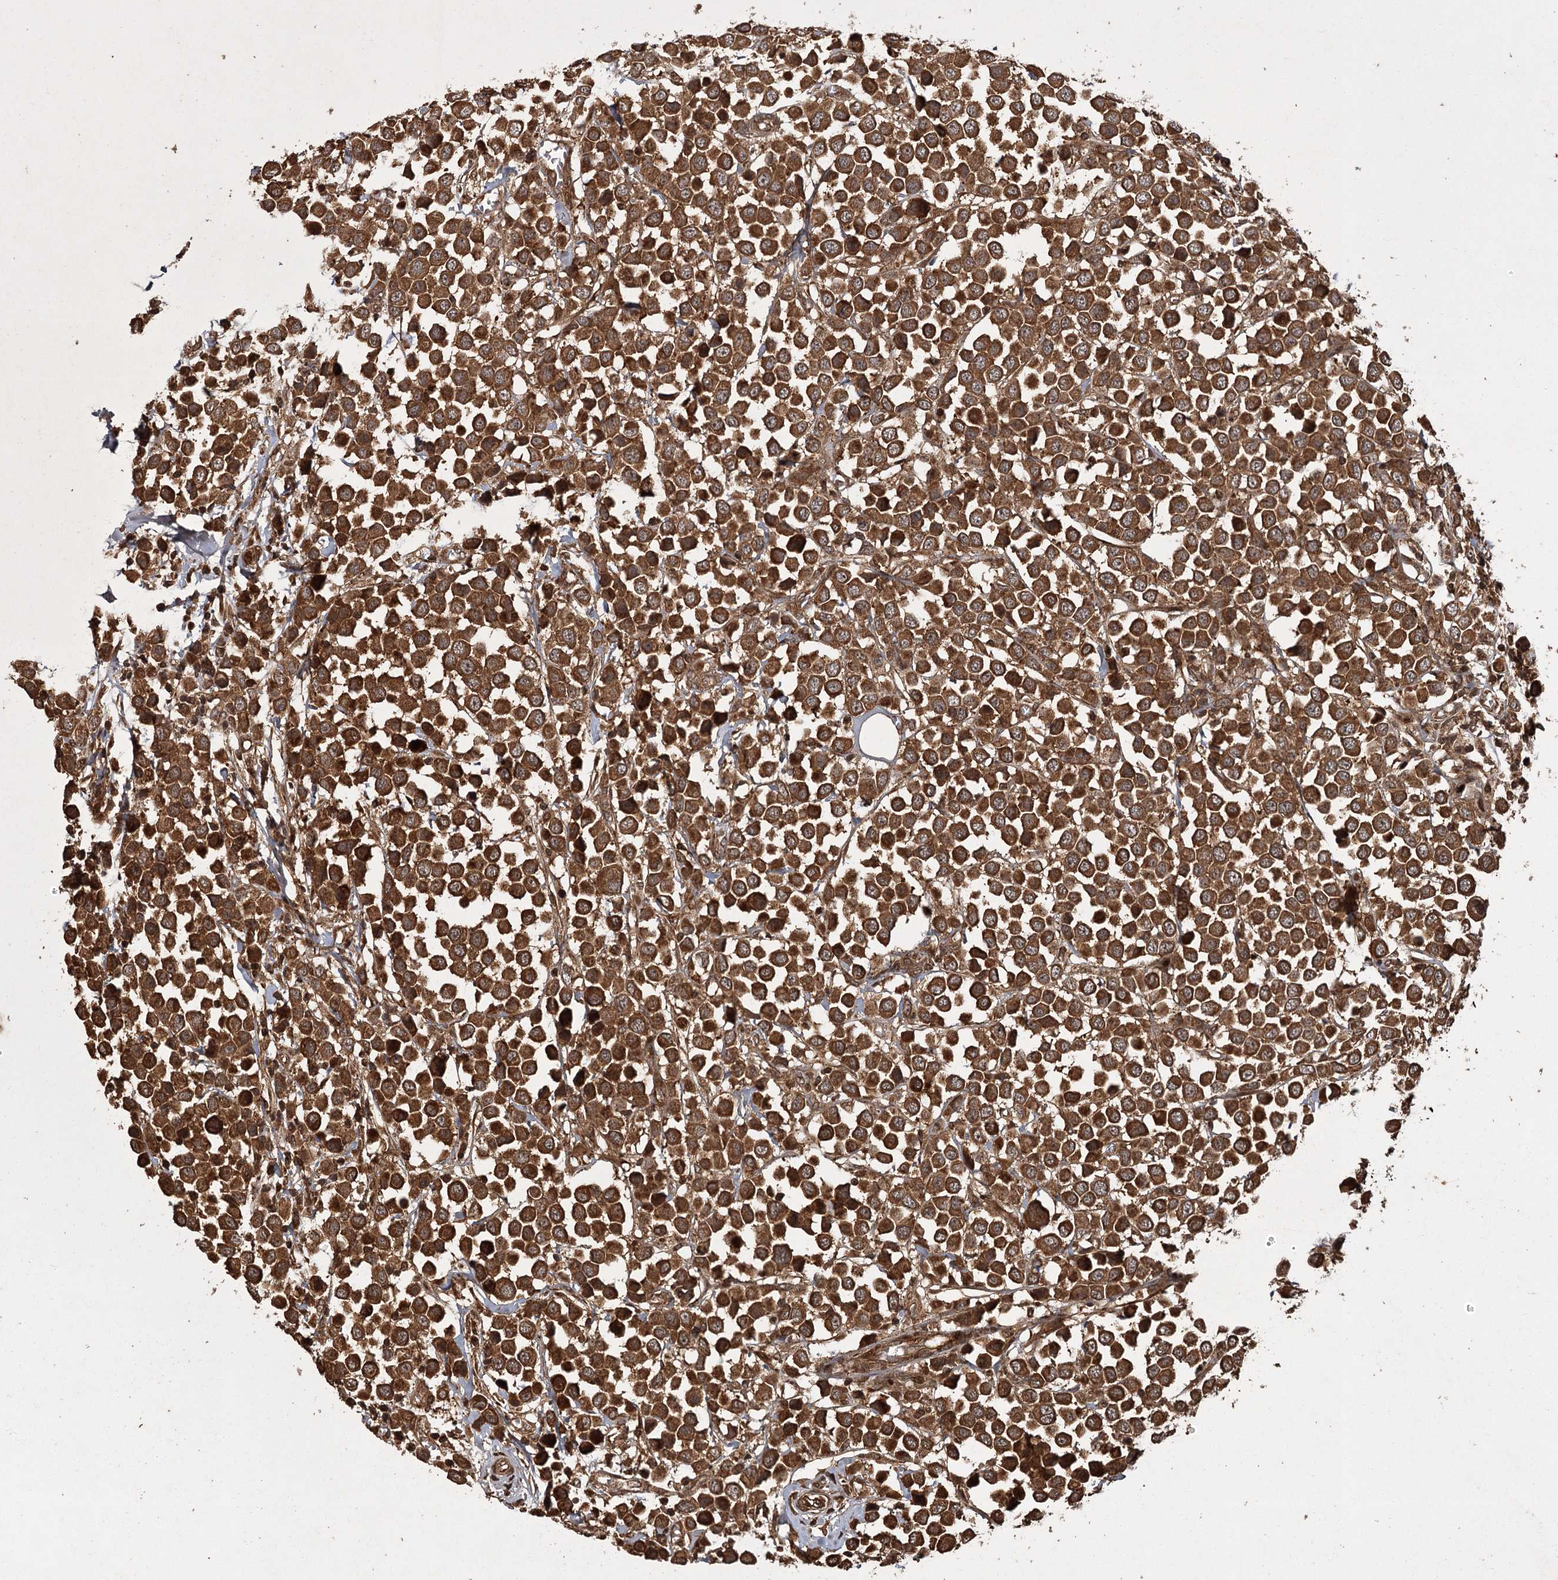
{"staining": {"intensity": "strong", "quantity": ">75%", "location": "cytoplasmic/membranous"}, "tissue": "breast cancer", "cell_type": "Tumor cells", "image_type": "cancer", "snomed": [{"axis": "morphology", "description": "Duct carcinoma"}, {"axis": "topography", "description": "Breast"}], "caption": "Breast cancer (infiltrating ductal carcinoma) stained with immunohistochemistry exhibits strong cytoplasmic/membranous staining in approximately >75% of tumor cells.", "gene": "RPAP3", "patient": {"sex": "female", "age": 61}}